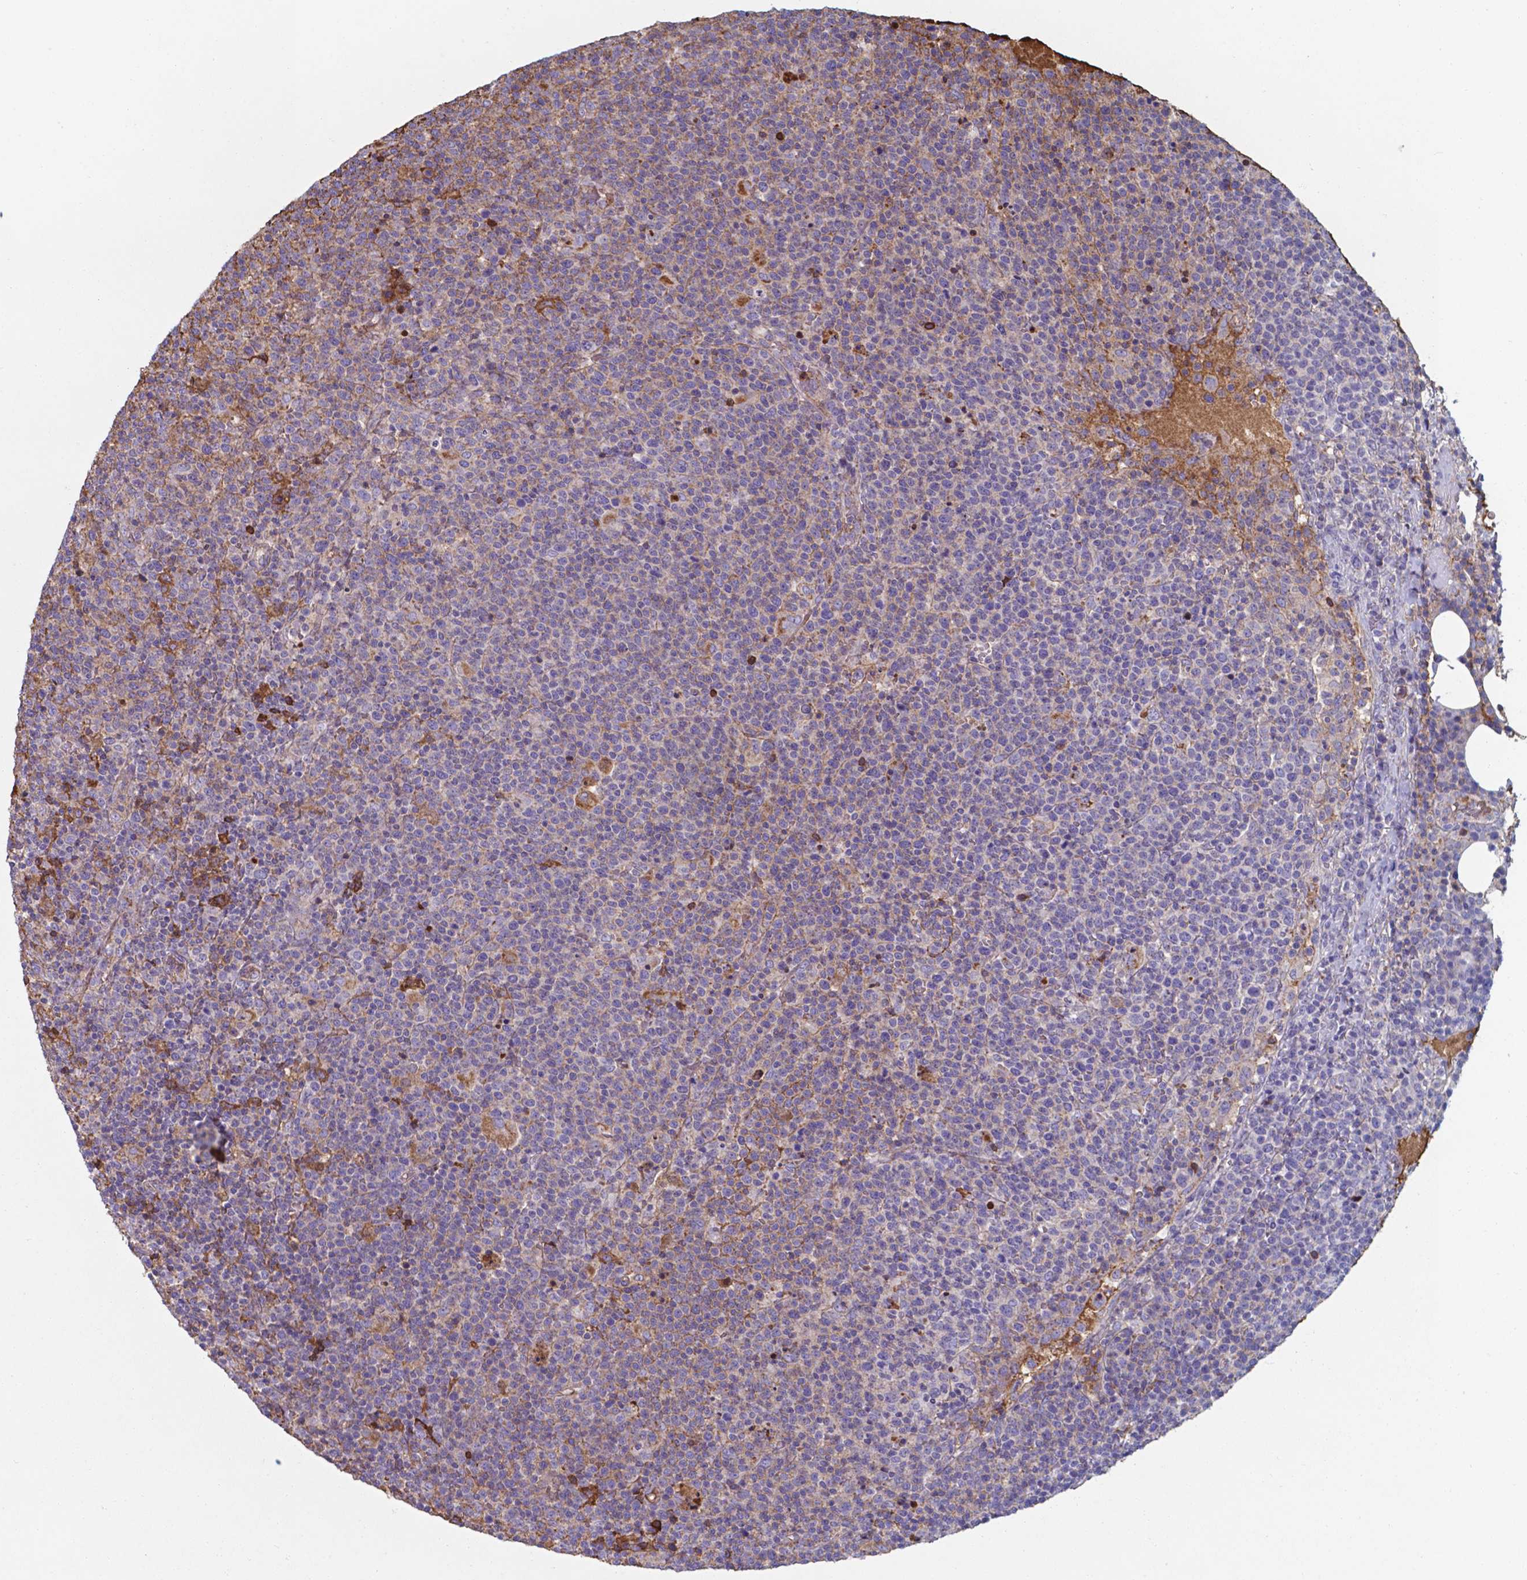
{"staining": {"intensity": "weak", "quantity": ">75%", "location": "cytoplasmic/membranous"}, "tissue": "lymphoma", "cell_type": "Tumor cells", "image_type": "cancer", "snomed": [{"axis": "morphology", "description": "Malignant lymphoma, non-Hodgkin's type, High grade"}, {"axis": "topography", "description": "Lymph node"}], "caption": "A photomicrograph of human lymphoma stained for a protein displays weak cytoplasmic/membranous brown staining in tumor cells. The staining was performed using DAB to visualize the protein expression in brown, while the nuclei were stained in blue with hematoxylin (Magnification: 20x).", "gene": "SERPINA1", "patient": {"sex": "male", "age": 61}}